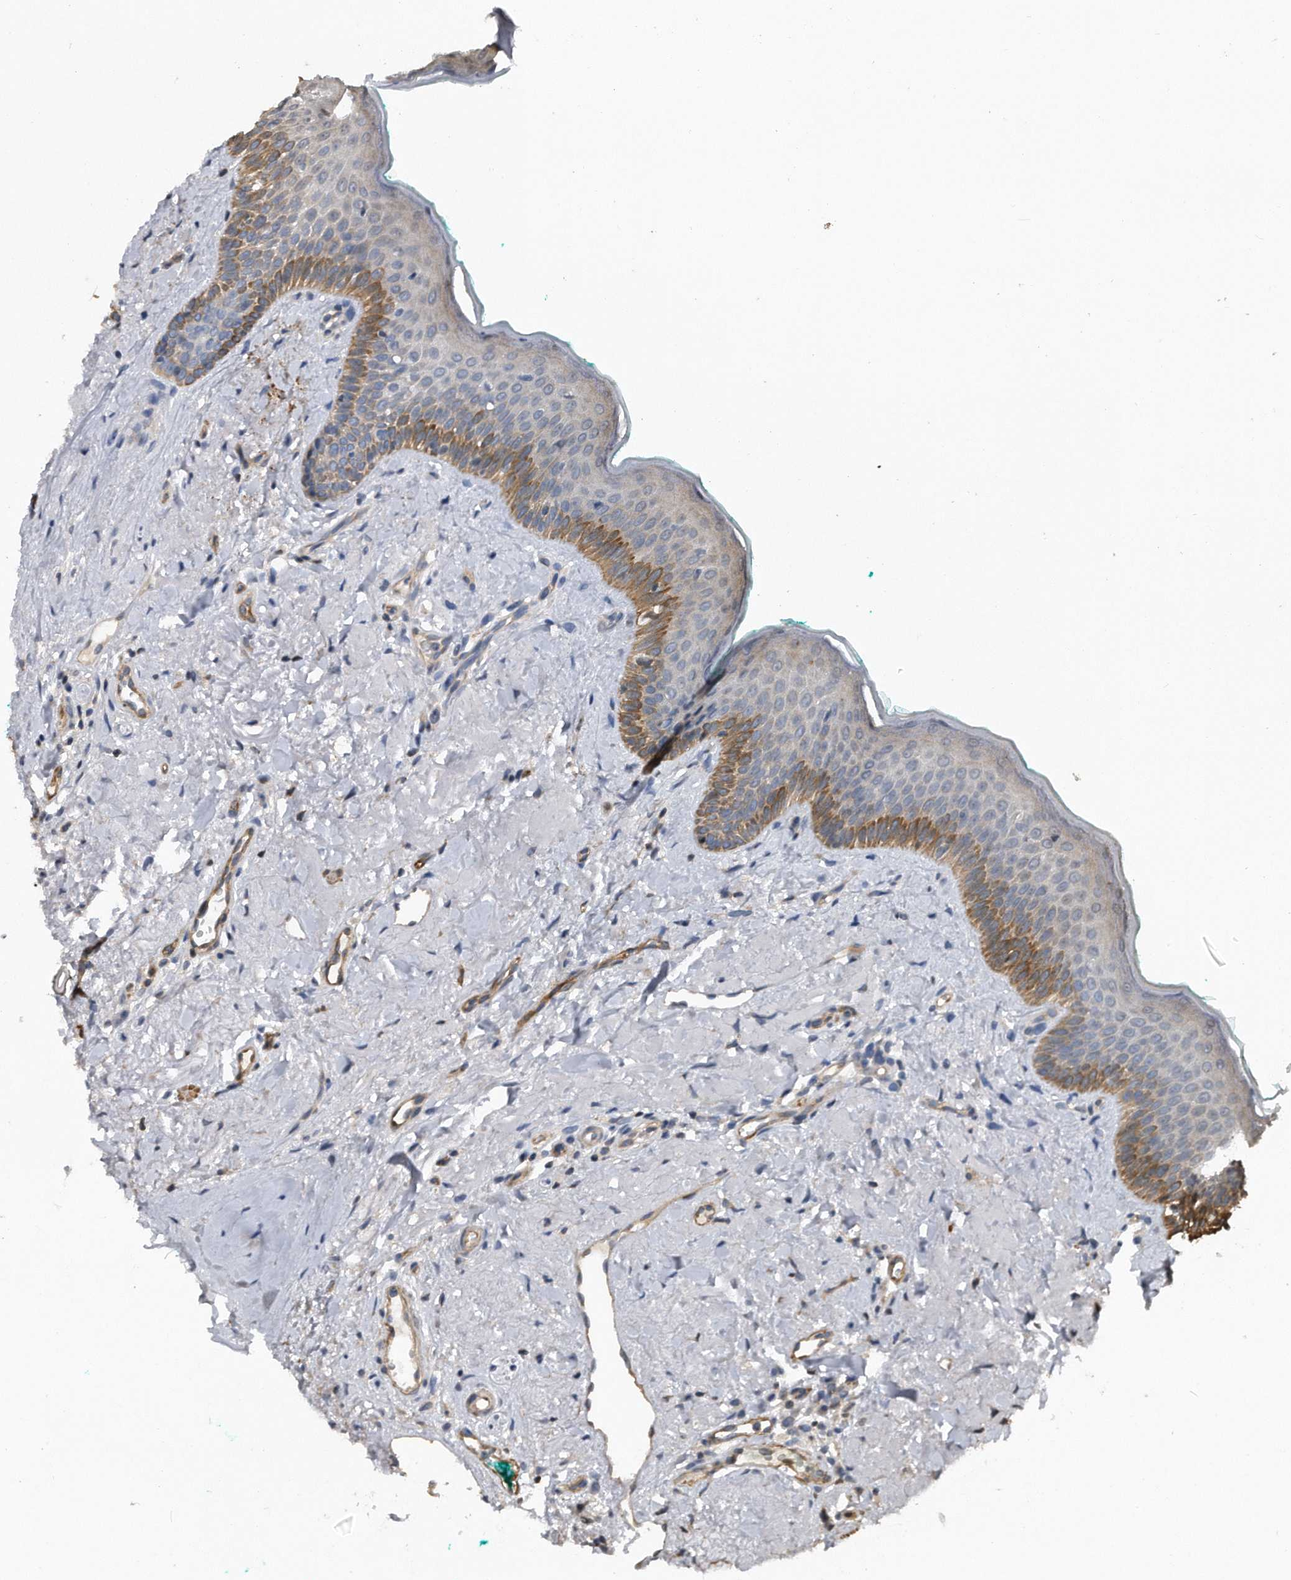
{"staining": {"intensity": "moderate", "quantity": "25%-75%", "location": "cytoplasmic/membranous"}, "tissue": "oral mucosa", "cell_type": "Squamous epithelial cells", "image_type": "normal", "snomed": [{"axis": "morphology", "description": "Normal tissue, NOS"}, {"axis": "topography", "description": "Oral tissue"}], "caption": "Squamous epithelial cells show medium levels of moderate cytoplasmic/membranous staining in approximately 25%-75% of cells in benign human oral mucosa.", "gene": "KCND3", "patient": {"sex": "female", "age": 70}}